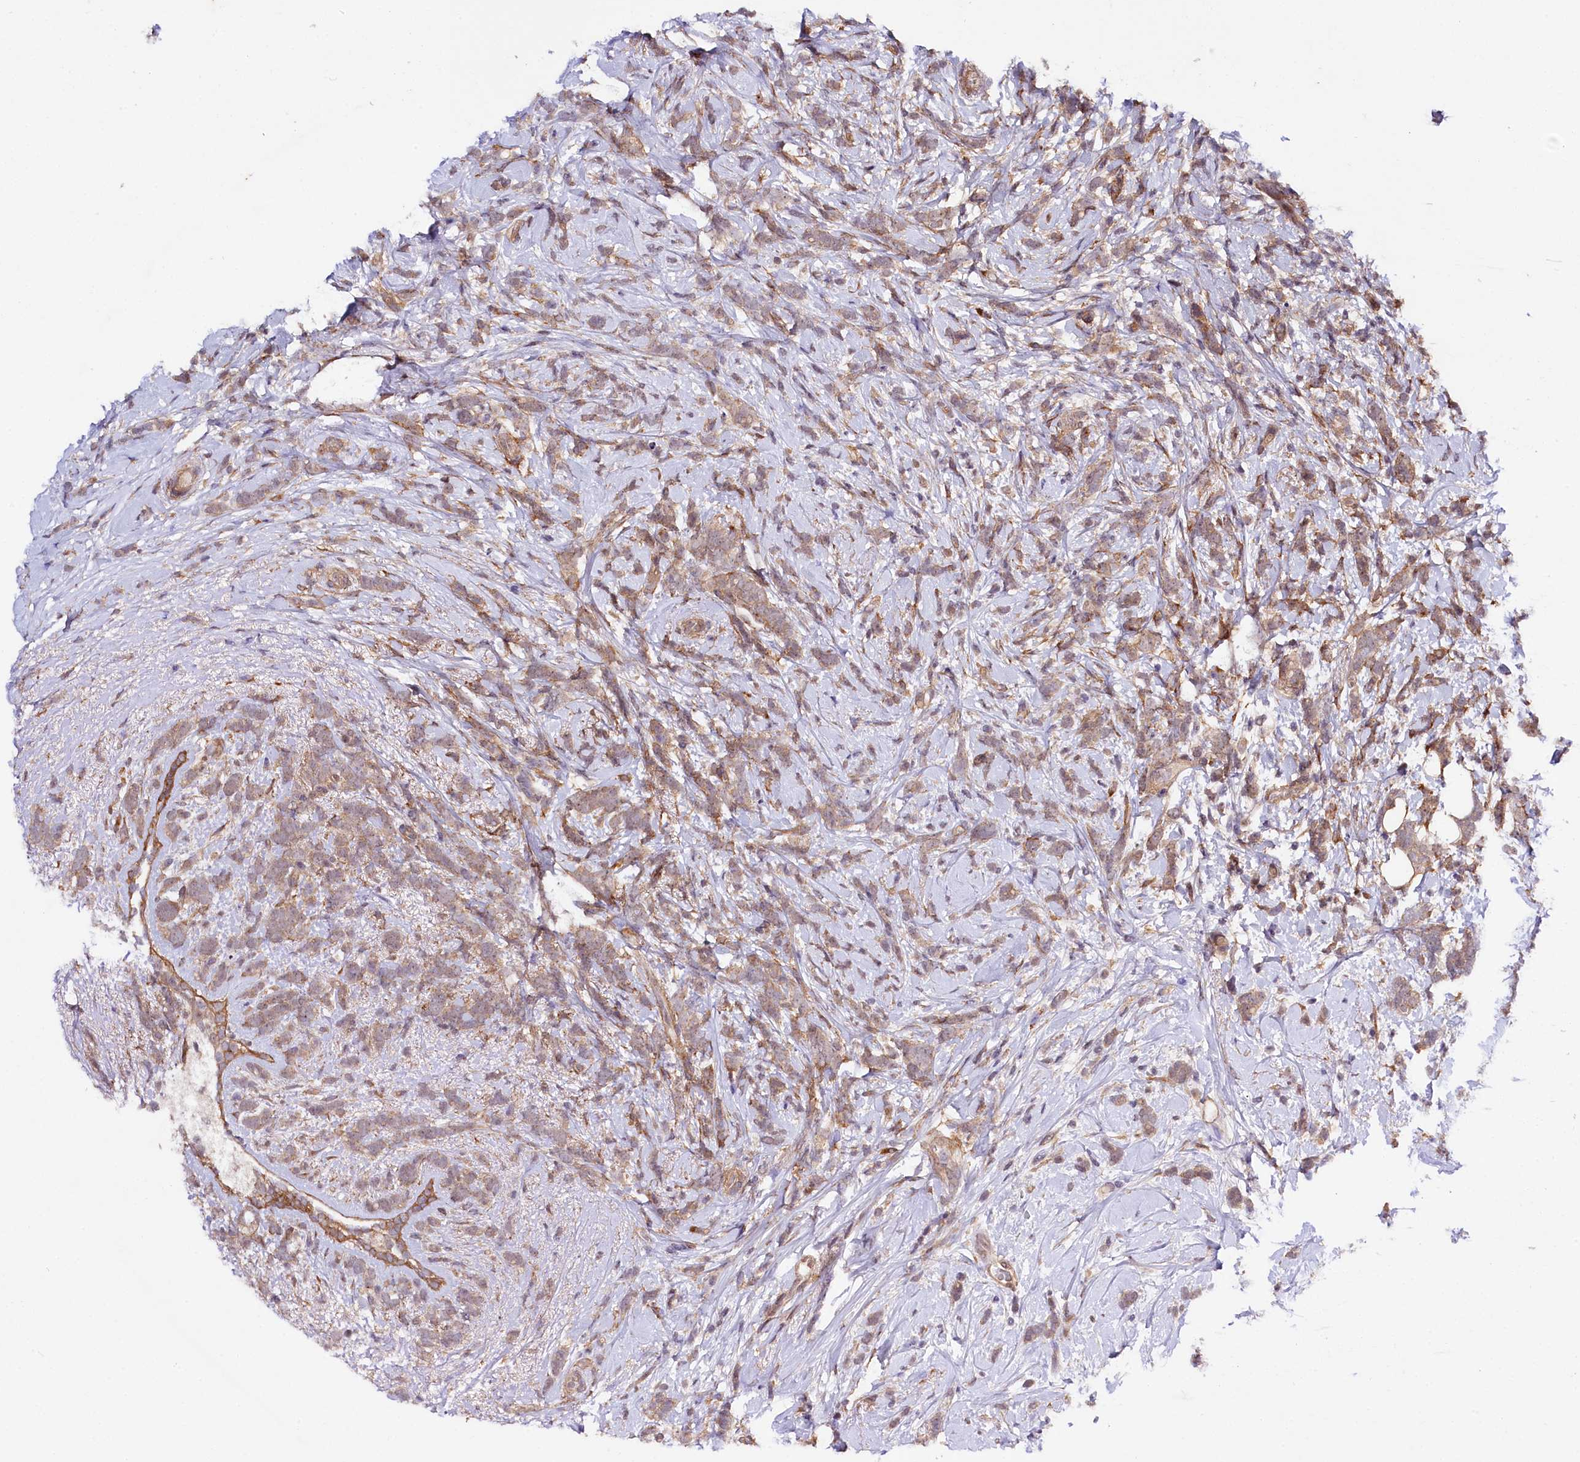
{"staining": {"intensity": "weak", "quantity": ">75%", "location": "cytoplasmic/membranous"}, "tissue": "breast cancer", "cell_type": "Tumor cells", "image_type": "cancer", "snomed": [{"axis": "morphology", "description": "Lobular carcinoma"}, {"axis": "topography", "description": "Breast"}], "caption": "Immunohistochemistry (IHC) of human lobular carcinoma (breast) reveals low levels of weak cytoplasmic/membranous positivity in approximately >75% of tumor cells.", "gene": "PHLDB1", "patient": {"sex": "female", "age": 58}}